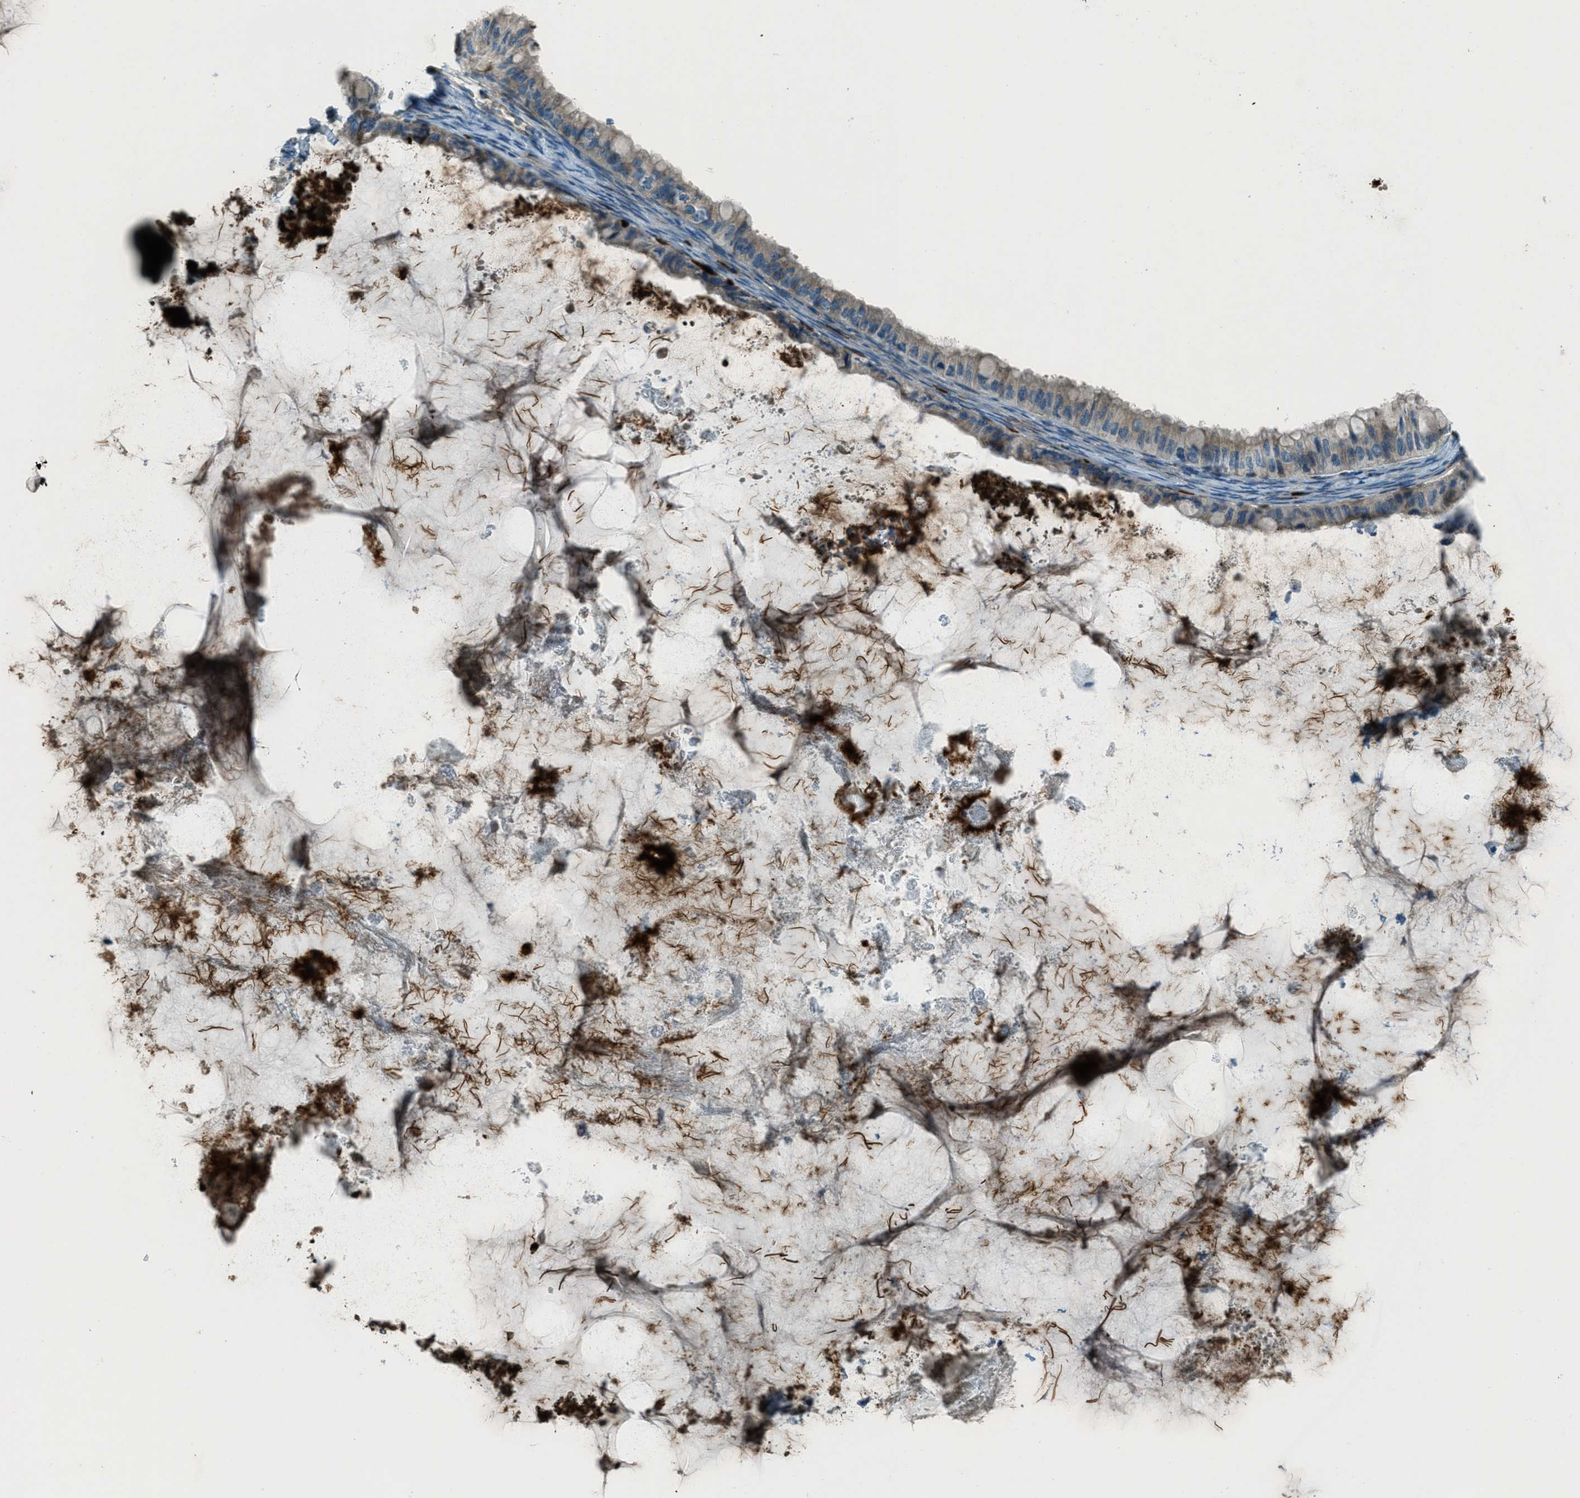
{"staining": {"intensity": "weak", "quantity": ">75%", "location": "cytoplasmic/membranous"}, "tissue": "ovarian cancer", "cell_type": "Tumor cells", "image_type": "cancer", "snomed": [{"axis": "morphology", "description": "Cystadenocarcinoma, mucinous, NOS"}, {"axis": "topography", "description": "Ovary"}], "caption": "A histopathology image of human ovarian cancer (mucinous cystadenocarcinoma) stained for a protein reveals weak cytoplasmic/membranous brown staining in tumor cells. (Stains: DAB (3,3'-diaminobenzidine) in brown, nuclei in blue, Microscopy: brightfield microscopy at high magnification).", "gene": "FAR1", "patient": {"sex": "female", "age": 80}}